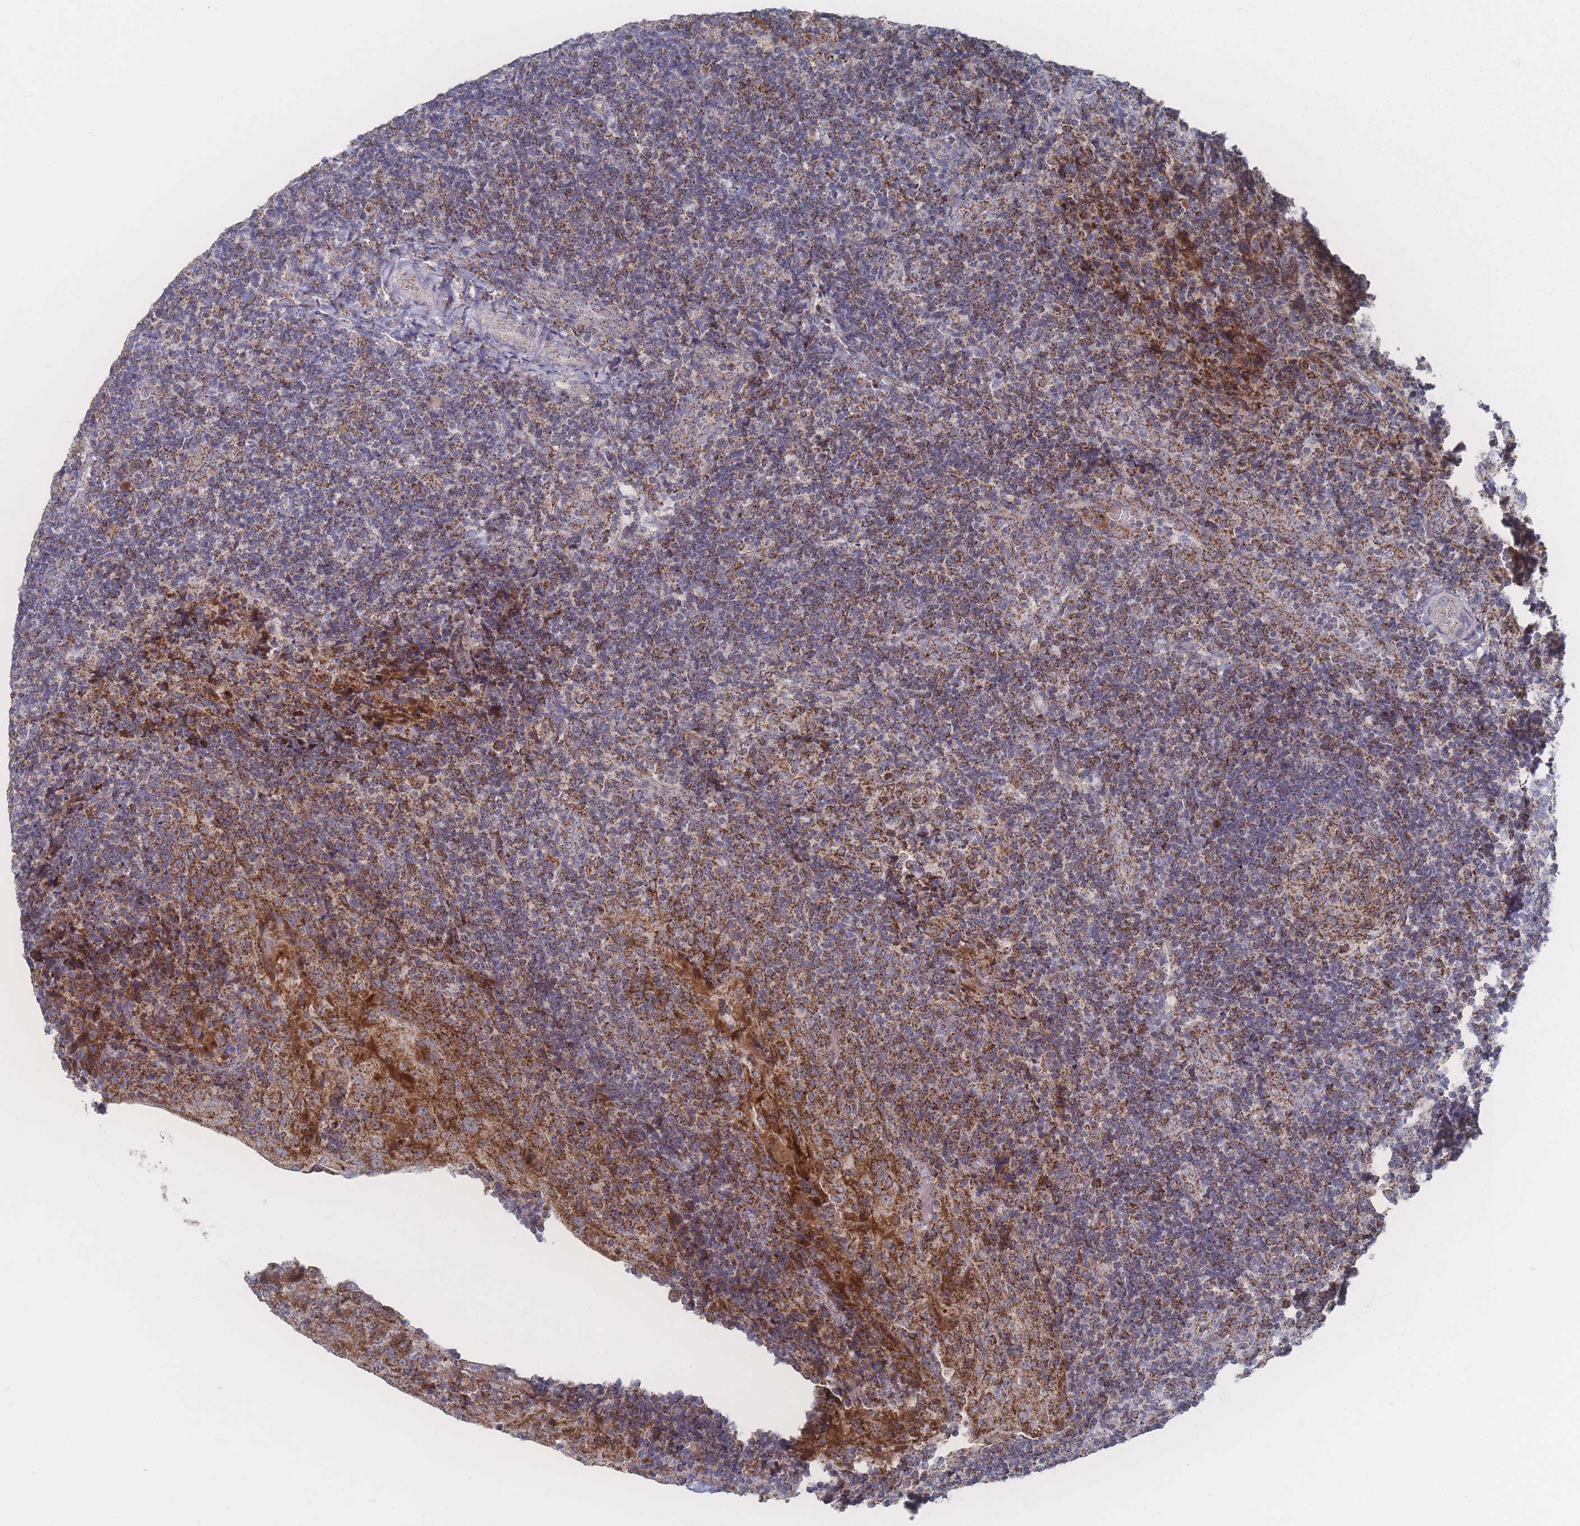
{"staining": {"intensity": "strong", "quantity": "25%-75%", "location": "cytoplasmic/membranous"}, "tissue": "tonsil", "cell_type": "Germinal center cells", "image_type": "normal", "snomed": [{"axis": "morphology", "description": "Normal tissue, NOS"}, {"axis": "topography", "description": "Tonsil"}], "caption": "The image shows staining of normal tonsil, revealing strong cytoplasmic/membranous protein staining (brown color) within germinal center cells.", "gene": "PEX14", "patient": {"sex": "male", "age": 17}}